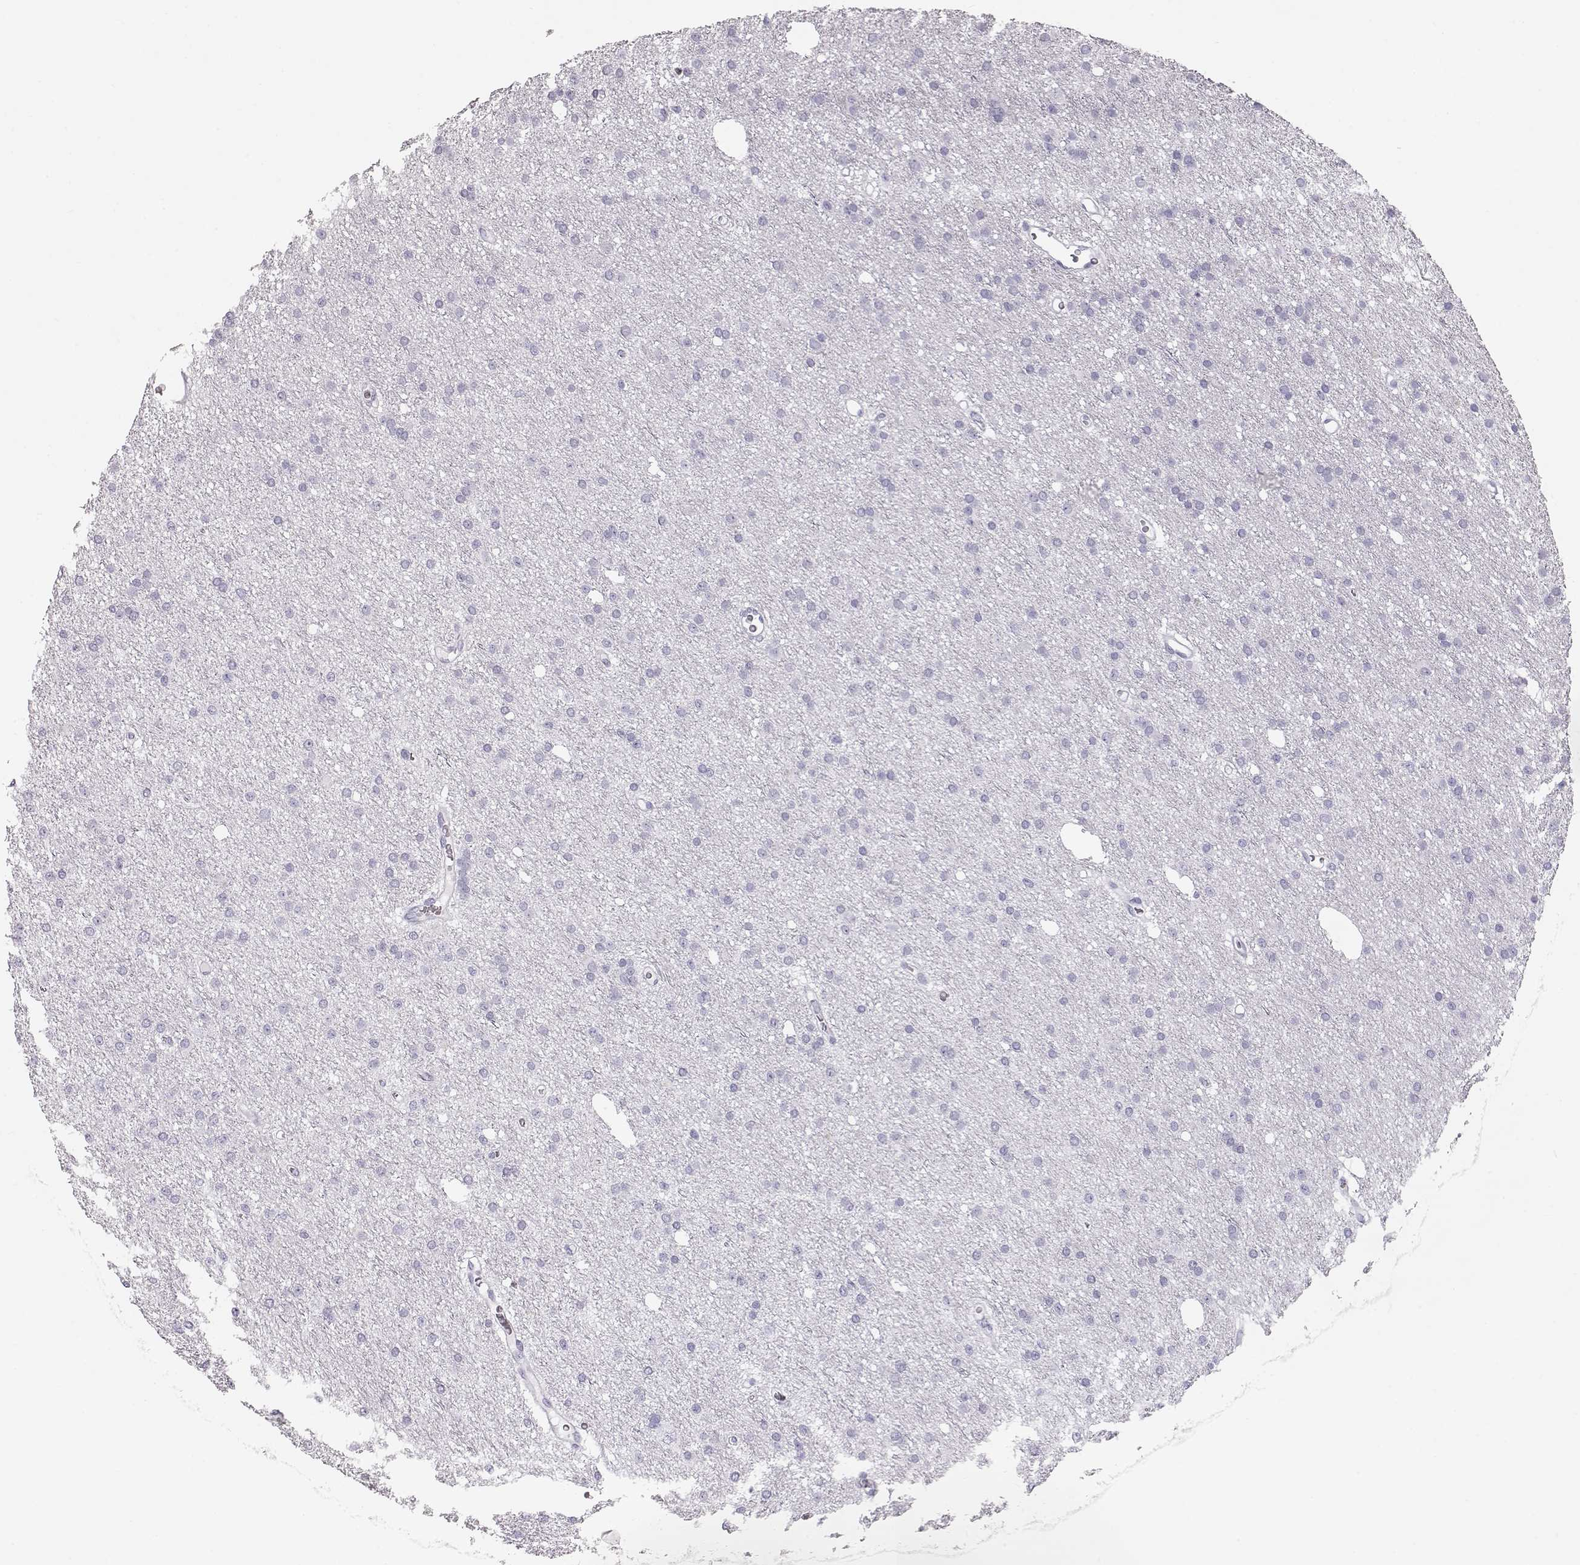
{"staining": {"intensity": "negative", "quantity": "none", "location": "none"}, "tissue": "glioma", "cell_type": "Tumor cells", "image_type": "cancer", "snomed": [{"axis": "morphology", "description": "Glioma, malignant, Low grade"}, {"axis": "topography", "description": "Brain"}], "caption": "Immunohistochemical staining of glioma reveals no significant staining in tumor cells. (Brightfield microscopy of DAB IHC at high magnification).", "gene": "MIP", "patient": {"sex": "male", "age": 27}}